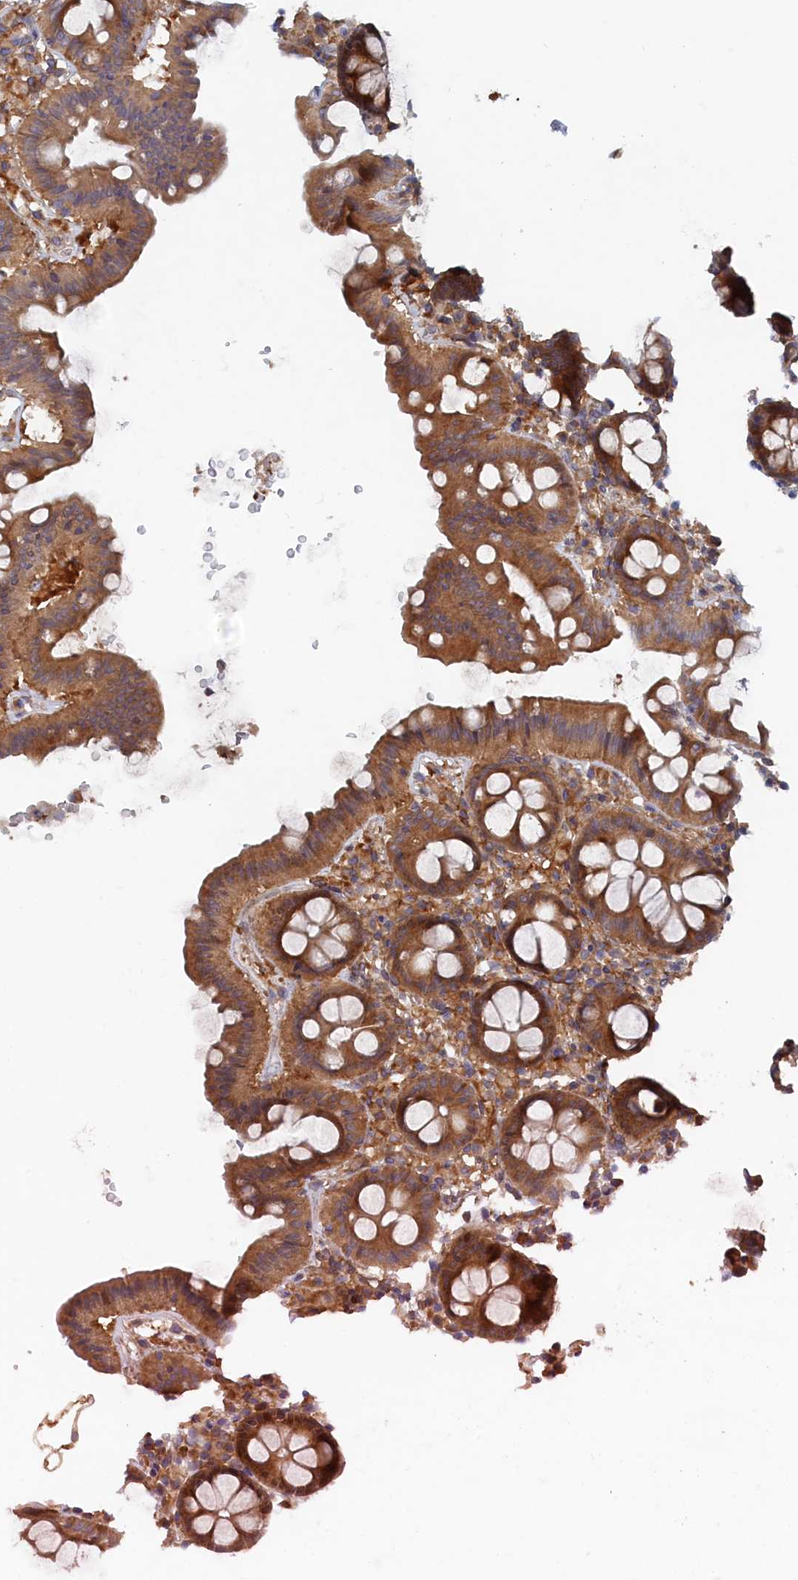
{"staining": {"intensity": "weak", "quantity": "25%-75%", "location": "cytoplasmic/membranous"}, "tissue": "colon", "cell_type": "Endothelial cells", "image_type": "normal", "snomed": [{"axis": "morphology", "description": "Normal tissue, NOS"}, {"axis": "topography", "description": "Colon"}], "caption": "Endothelial cells demonstrate weak cytoplasmic/membranous positivity in approximately 25%-75% of cells in benign colon. (brown staining indicates protein expression, while blue staining denotes nuclei).", "gene": "TMEM196", "patient": {"sex": "male", "age": 75}}